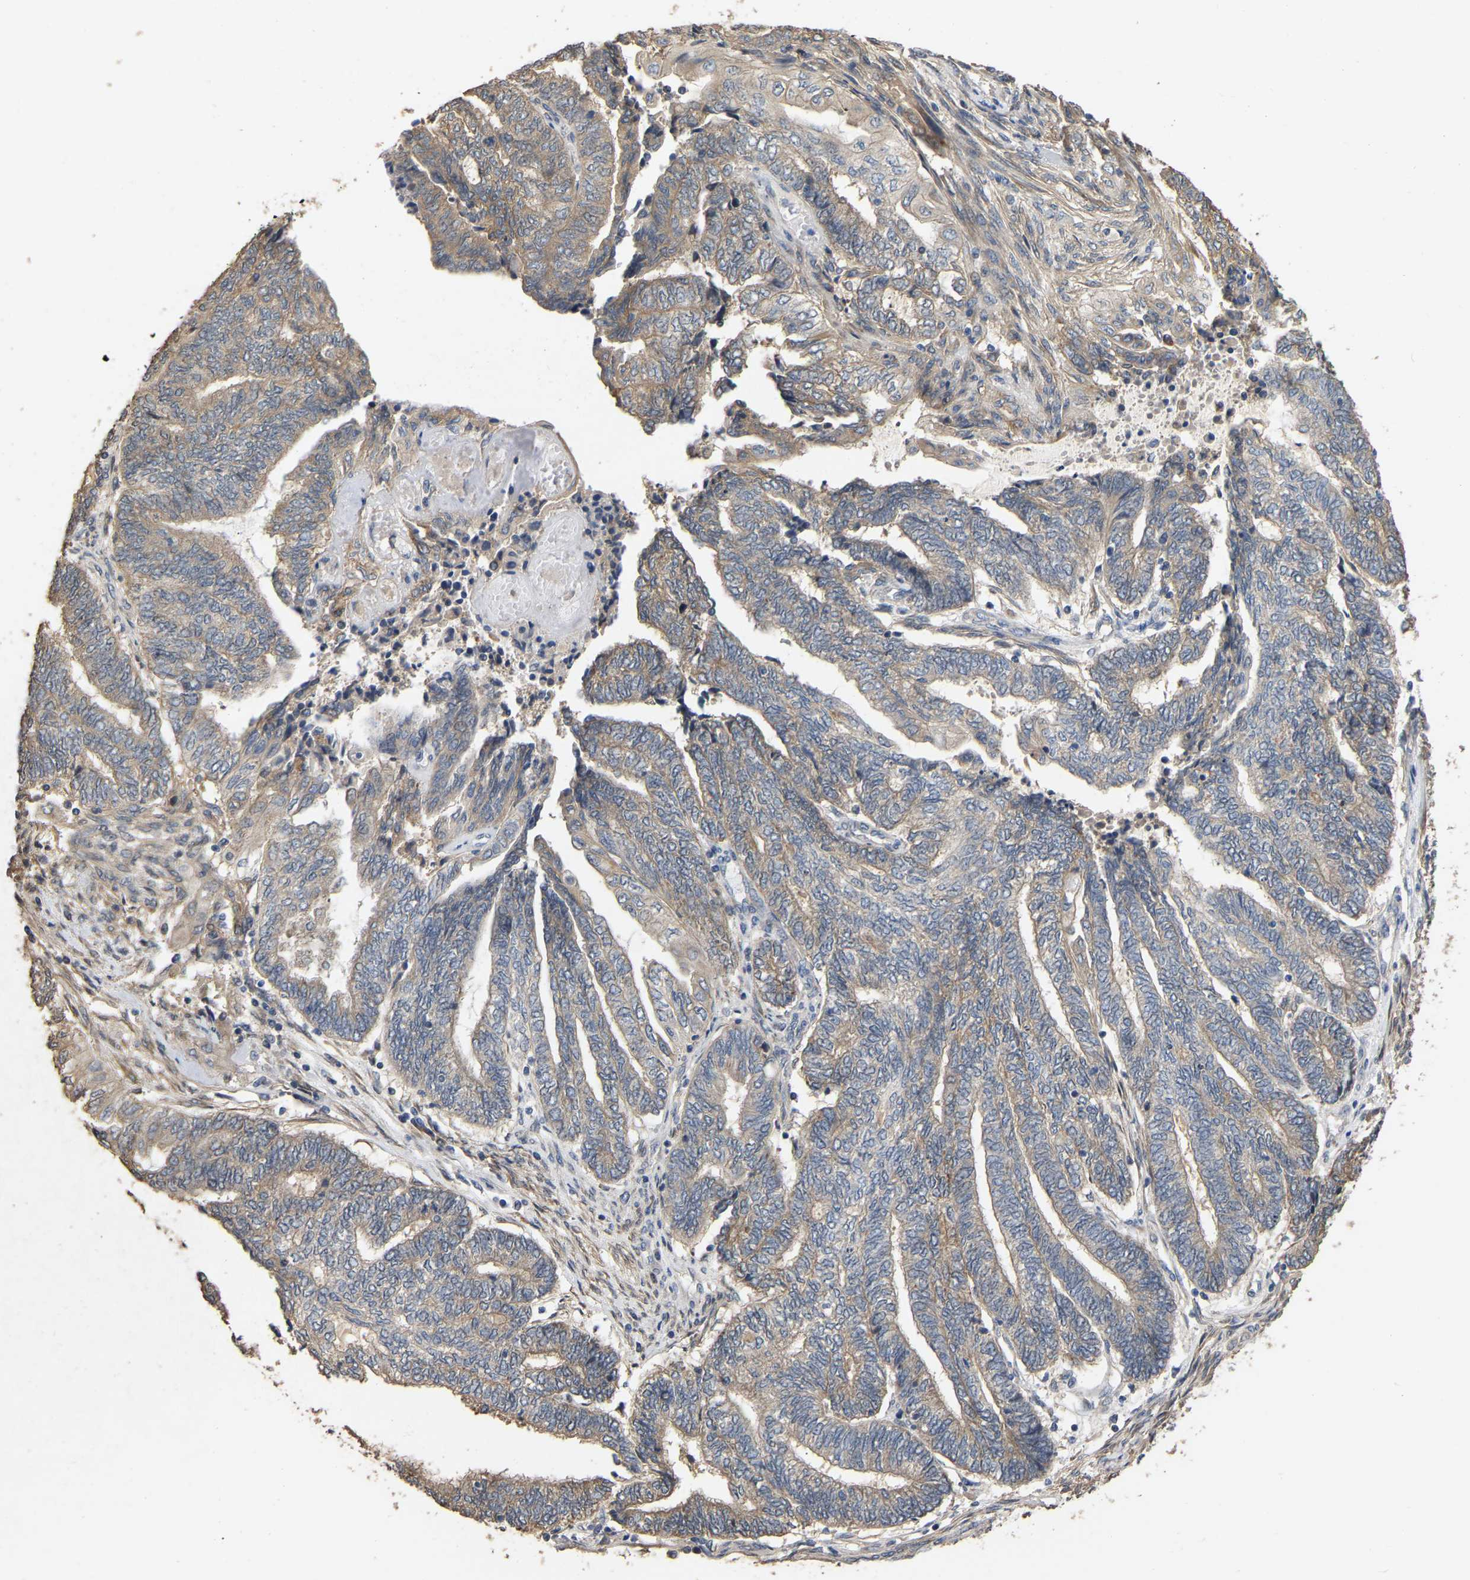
{"staining": {"intensity": "weak", "quantity": ">75%", "location": "cytoplasmic/membranous"}, "tissue": "endometrial cancer", "cell_type": "Tumor cells", "image_type": "cancer", "snomed": [{"axis": "morphology", "description": "Adenocarcinoma, NOS"}, {"axis": "topography", "description": "Uterus"}, {"axis": "topography", "description": "Endometrium"}], "caption": "IHC (DAB) staining of human endometrial adenocarcinoma demonstrates weak cytoplasmic/membranous protein positivity in about >75% of tumor cells. (brown staining indicates protein expression, while blue staining denotes nuclei).", "gene": "NCS1", "patient": {"sex": "female", "age": 70}}